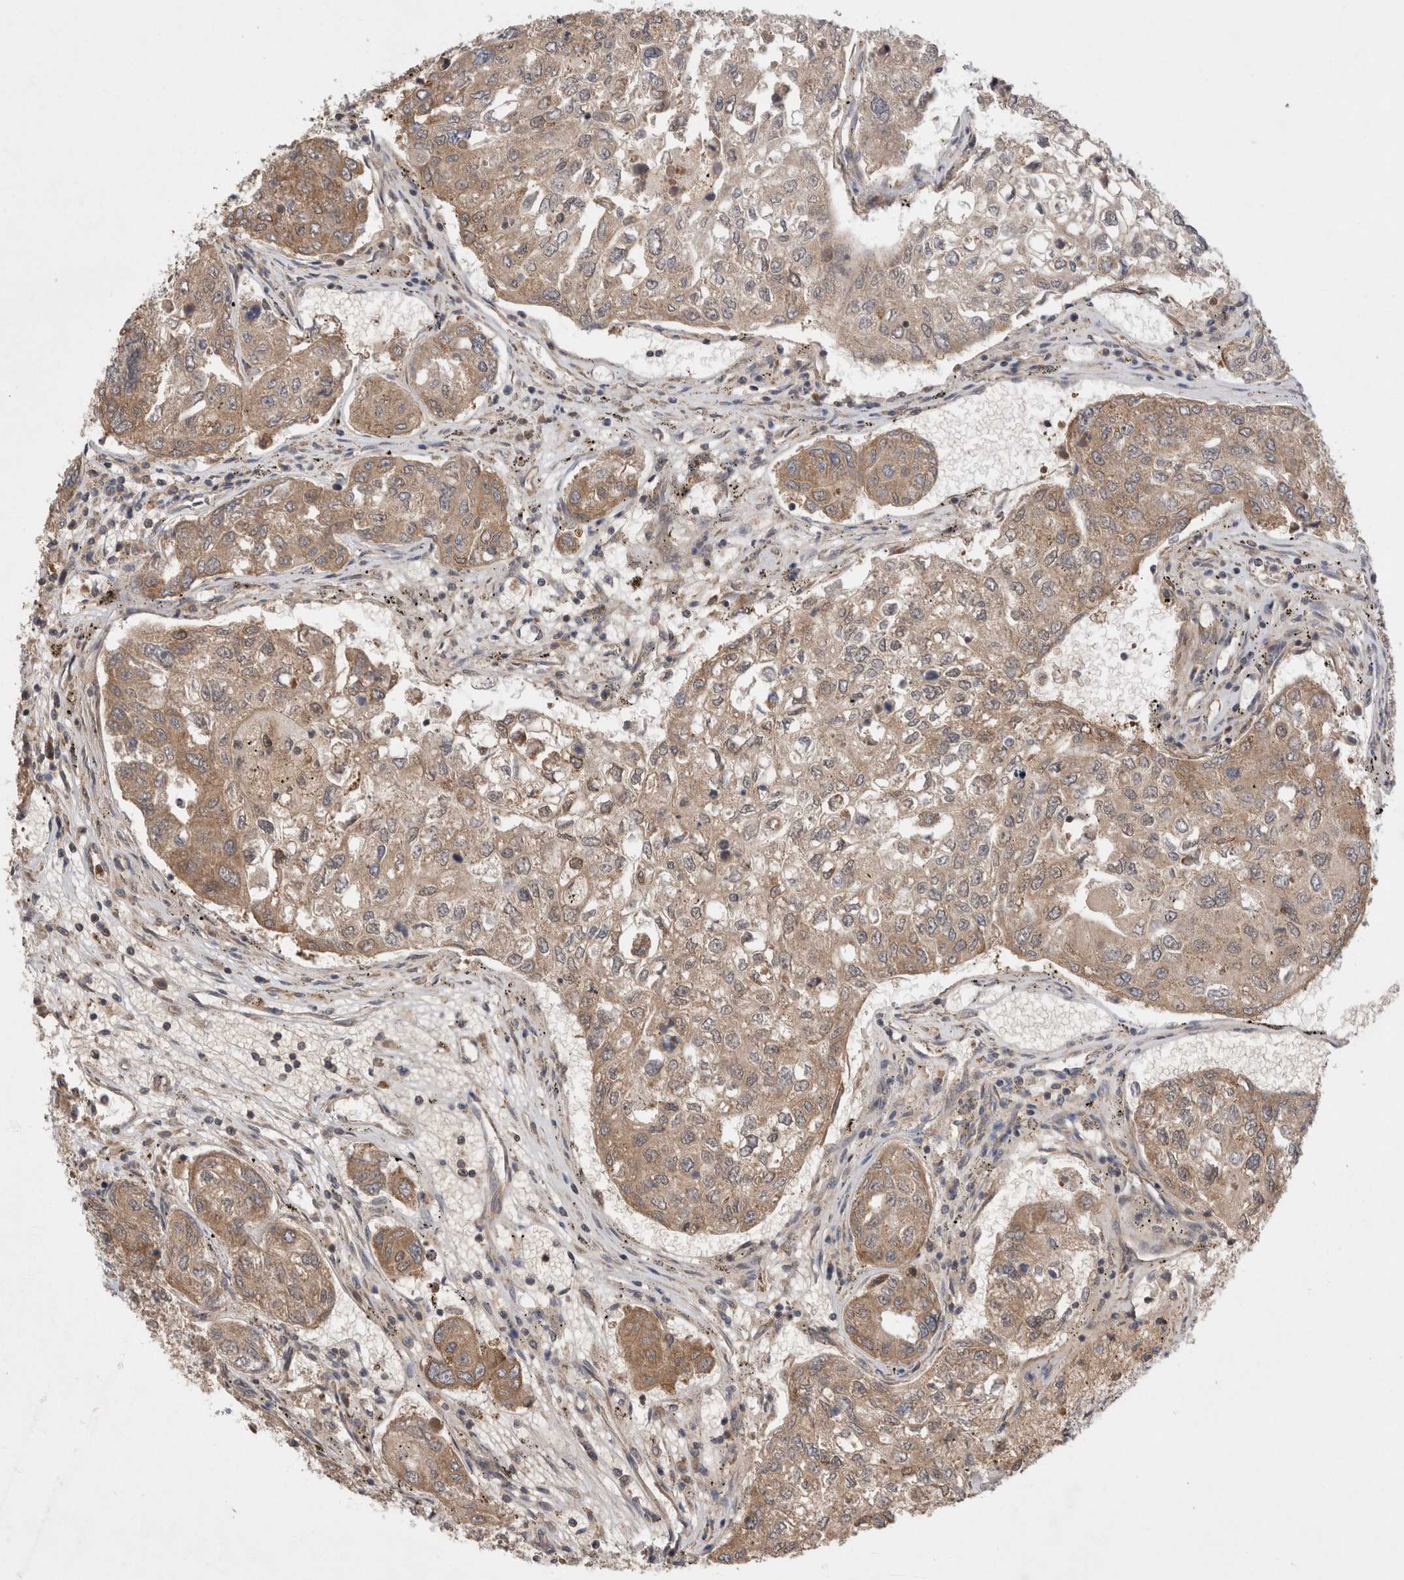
{"staining": {"intensity": "weak", "quantity": ">75%", "location": "cytoplasmic/membranous"}, "tissue": "urothelial cancer", "cell_type": "Tumor cells", "image_type": "cancer", "snomed": [{"axis": "morphology", "description": "Urothelial carcinoma, High grade"}, {"axis": "topography", "description": "Lymph node"}, {"axis": "topography", "description": "Urinary bladder"}], "caption": "Protein expression analysis of high-grade urothelial carcinoma displays weak cytoplasmic/membranous expression in approximately >75% of tumor cells.", "gene": "EIF3E", "patient": {"sex": "male", "age": 51}}